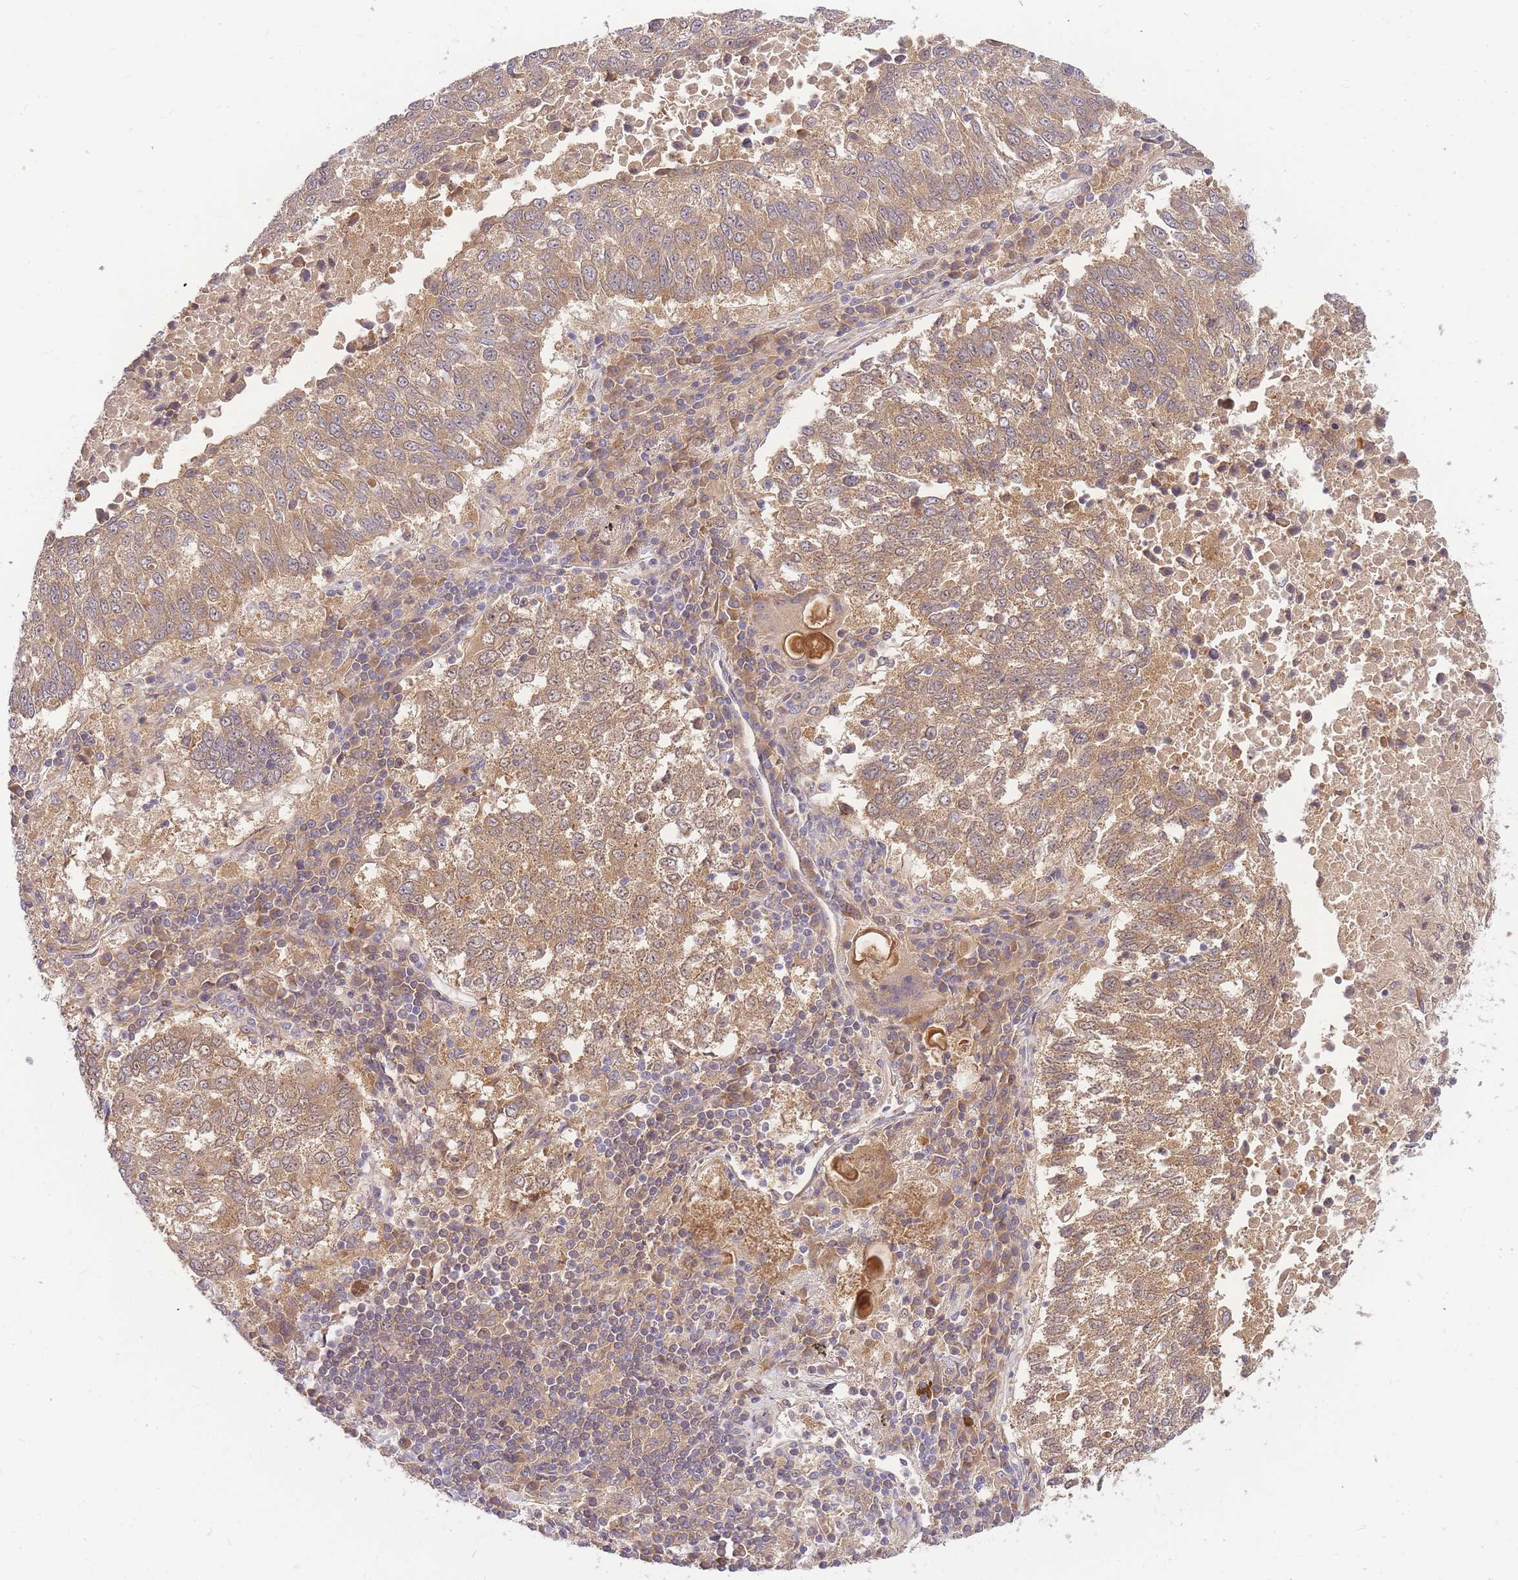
{"staining": {"intensity": "moderate", "quantity": ">75%", "location": "cytoplasmic/membranous"}, "tissue": "lung cancer", "cell_type": "Tumor cells", "image_type": "cancer", "snomed": [{"axis": "morphology", "description": "Squamous cell carcinoma, NOS"}, {"axis": "topography", "description": "Lung"}], "caption": "Lung cancer (squamous cell carcinoma) stained with a protein marker exhibits moderate staining in tumor cells.", "gene": "ZNF577", "patient": {"sex": "male", "age": 73}}